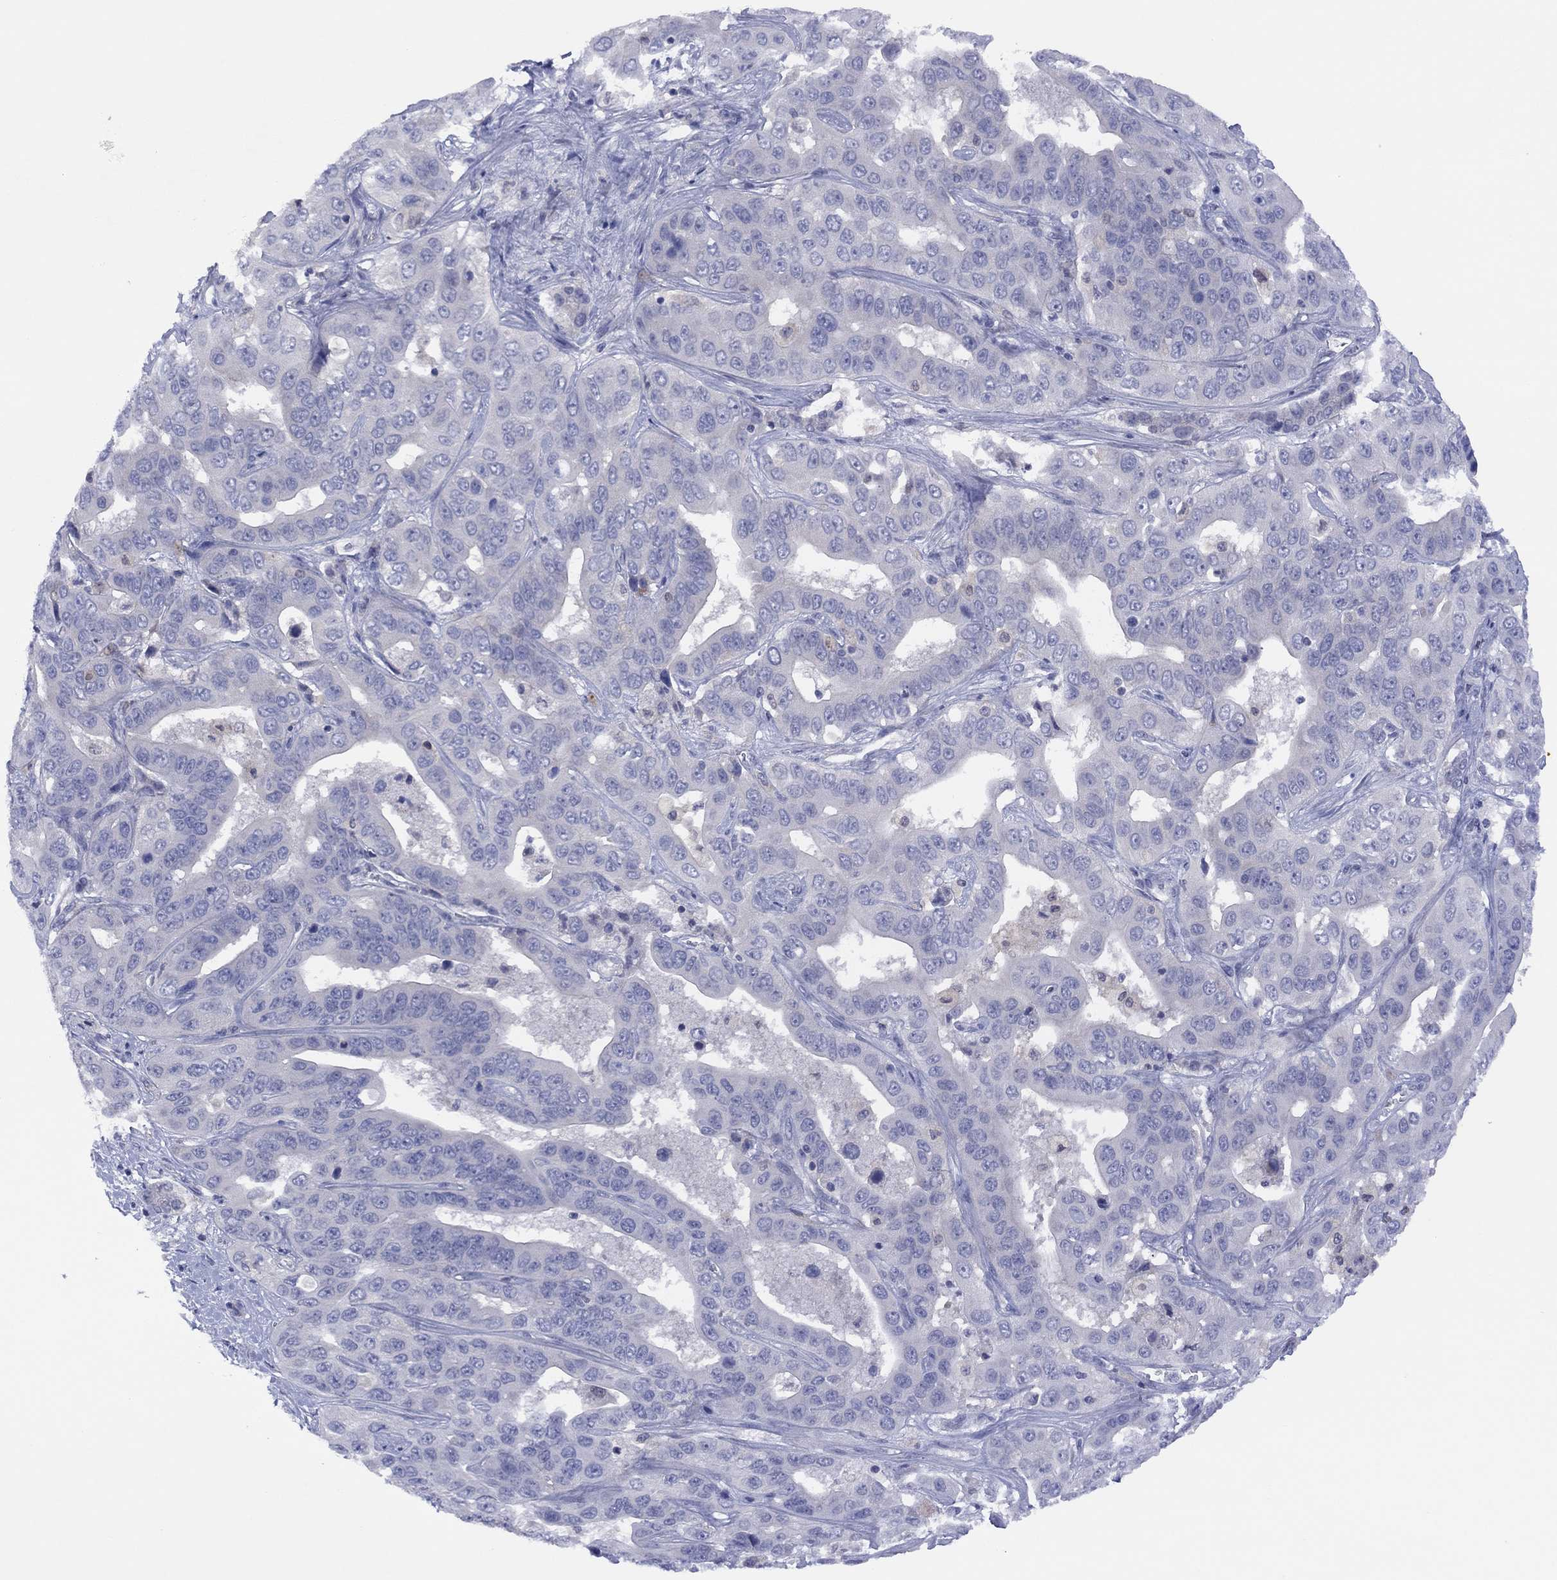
{"staining": {"intensity": "weak", "quantity": "<25%", "location": "cytoplasmic/membranous"}, "tissue": "liver cancer", "cell_type": "Tumor cells", "image_type": "cancer", "snomed": [{"axis": "morphology", "description": "Cholangiocarcinoma"}, {"axis": "topography", "description": "Liver"}], "caption": "A photomicrograph of human liver cancer is negative for staining in tumor cells.", "gene": "CYP2B6", "patient": {"sex": "female", "age": 52}}